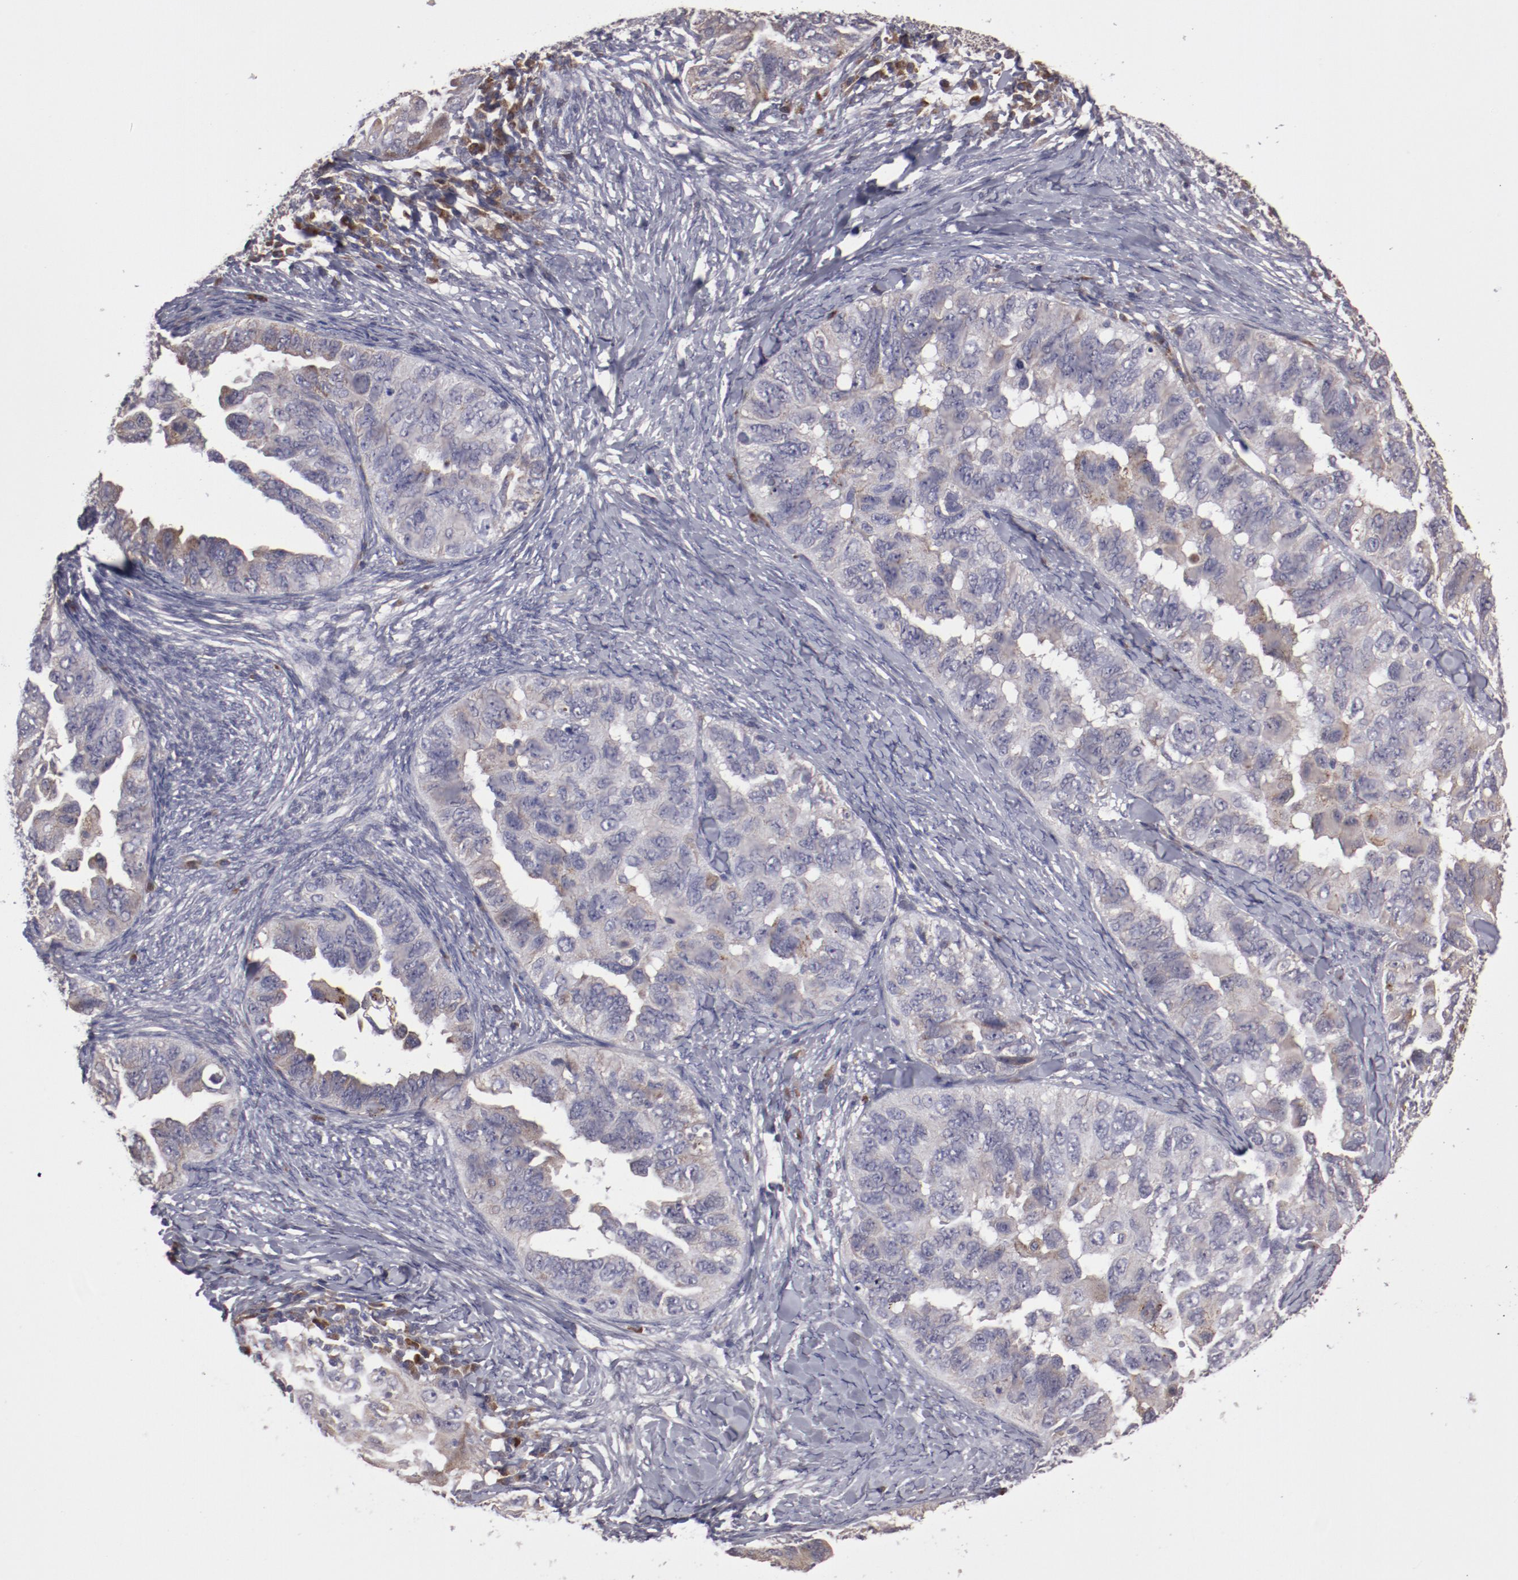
{"staining": {"intensity": "weak", "quantity": "25%-75%", "location": "cytoplasmic/membranous"}, "tissue": "ovarian cancer", "cell_type": "Tumor cells", "image_type": "cancer", "snomed": [{"axis": "morphology", "description": "Cystadenocarcinoma, serous, NOS"}, {"axis": "topography", "description": "Ovary"}], "caption": "A micrograph showing weak cytoplasmic/membranous expression in approximately 25%-75% of tumor cells in ovarian serous cystadenocarcinoma, as visualized by brown immunohistochemical staining.", "gene": "IL12A", "patient": {"sex": "female", "age": 82}}